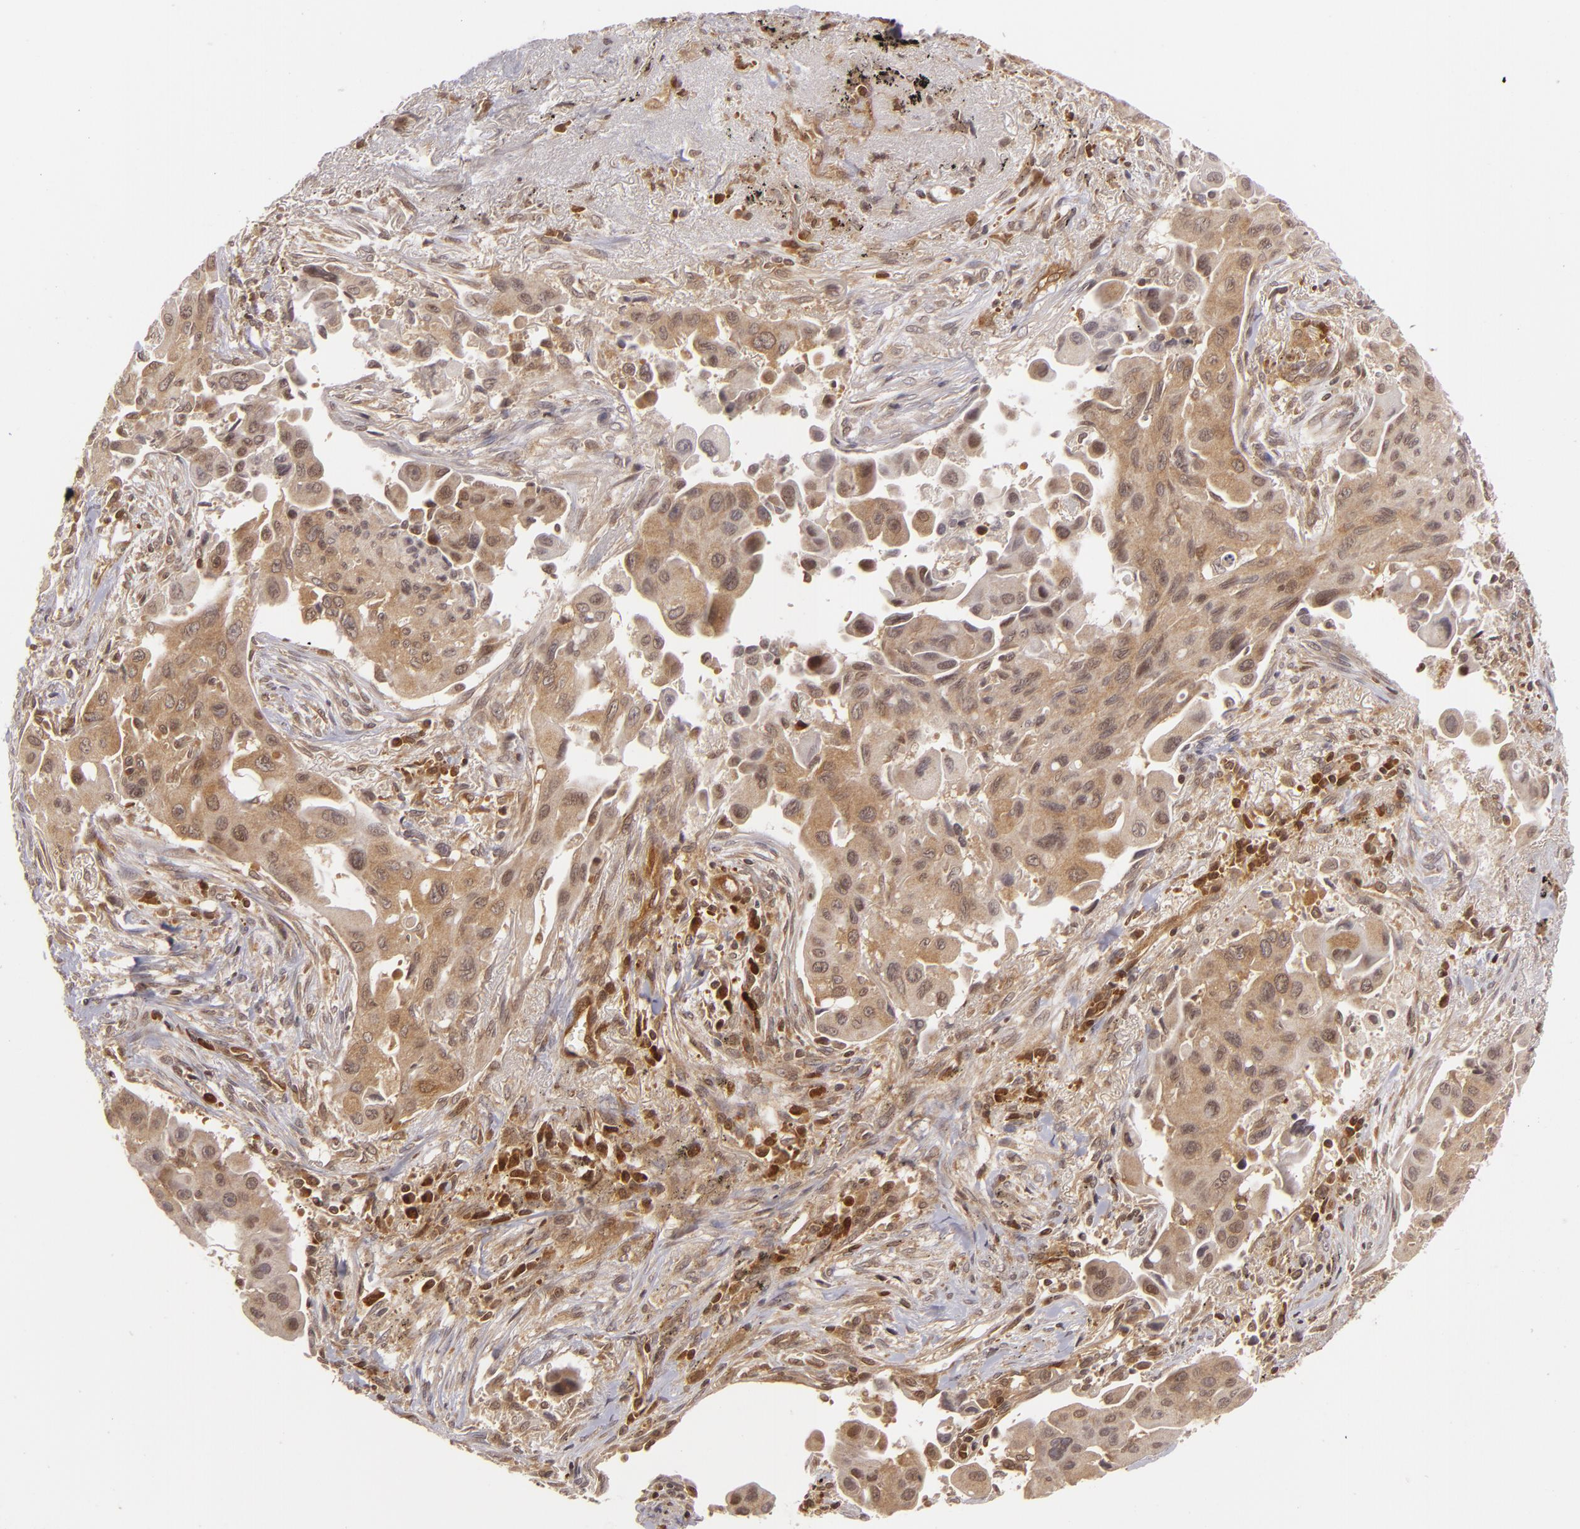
{"staining": {"intensity": "moderate", "quantity": "25%-75%", "location": "cytoplasmic/membranous"}, "tissue": "lung cancer", "cell_type": "Tumor cells", "image_type": "cancer", "snomed": [{"axis": "morphology", "description": "Adenocarcinoma, NOS"}, {"axis": "topography", "description": "Lung"}], "caption": "An immunohistochemistry photomicrograph of neoplastic tissue is shown. Protein staining in brown shows moderate cytoplasmic/membranous positivity in lung adenocarcinoma within tumor cells.", "gene": "ZBTB33", "patient": {"sex": "male", "age": 68}}